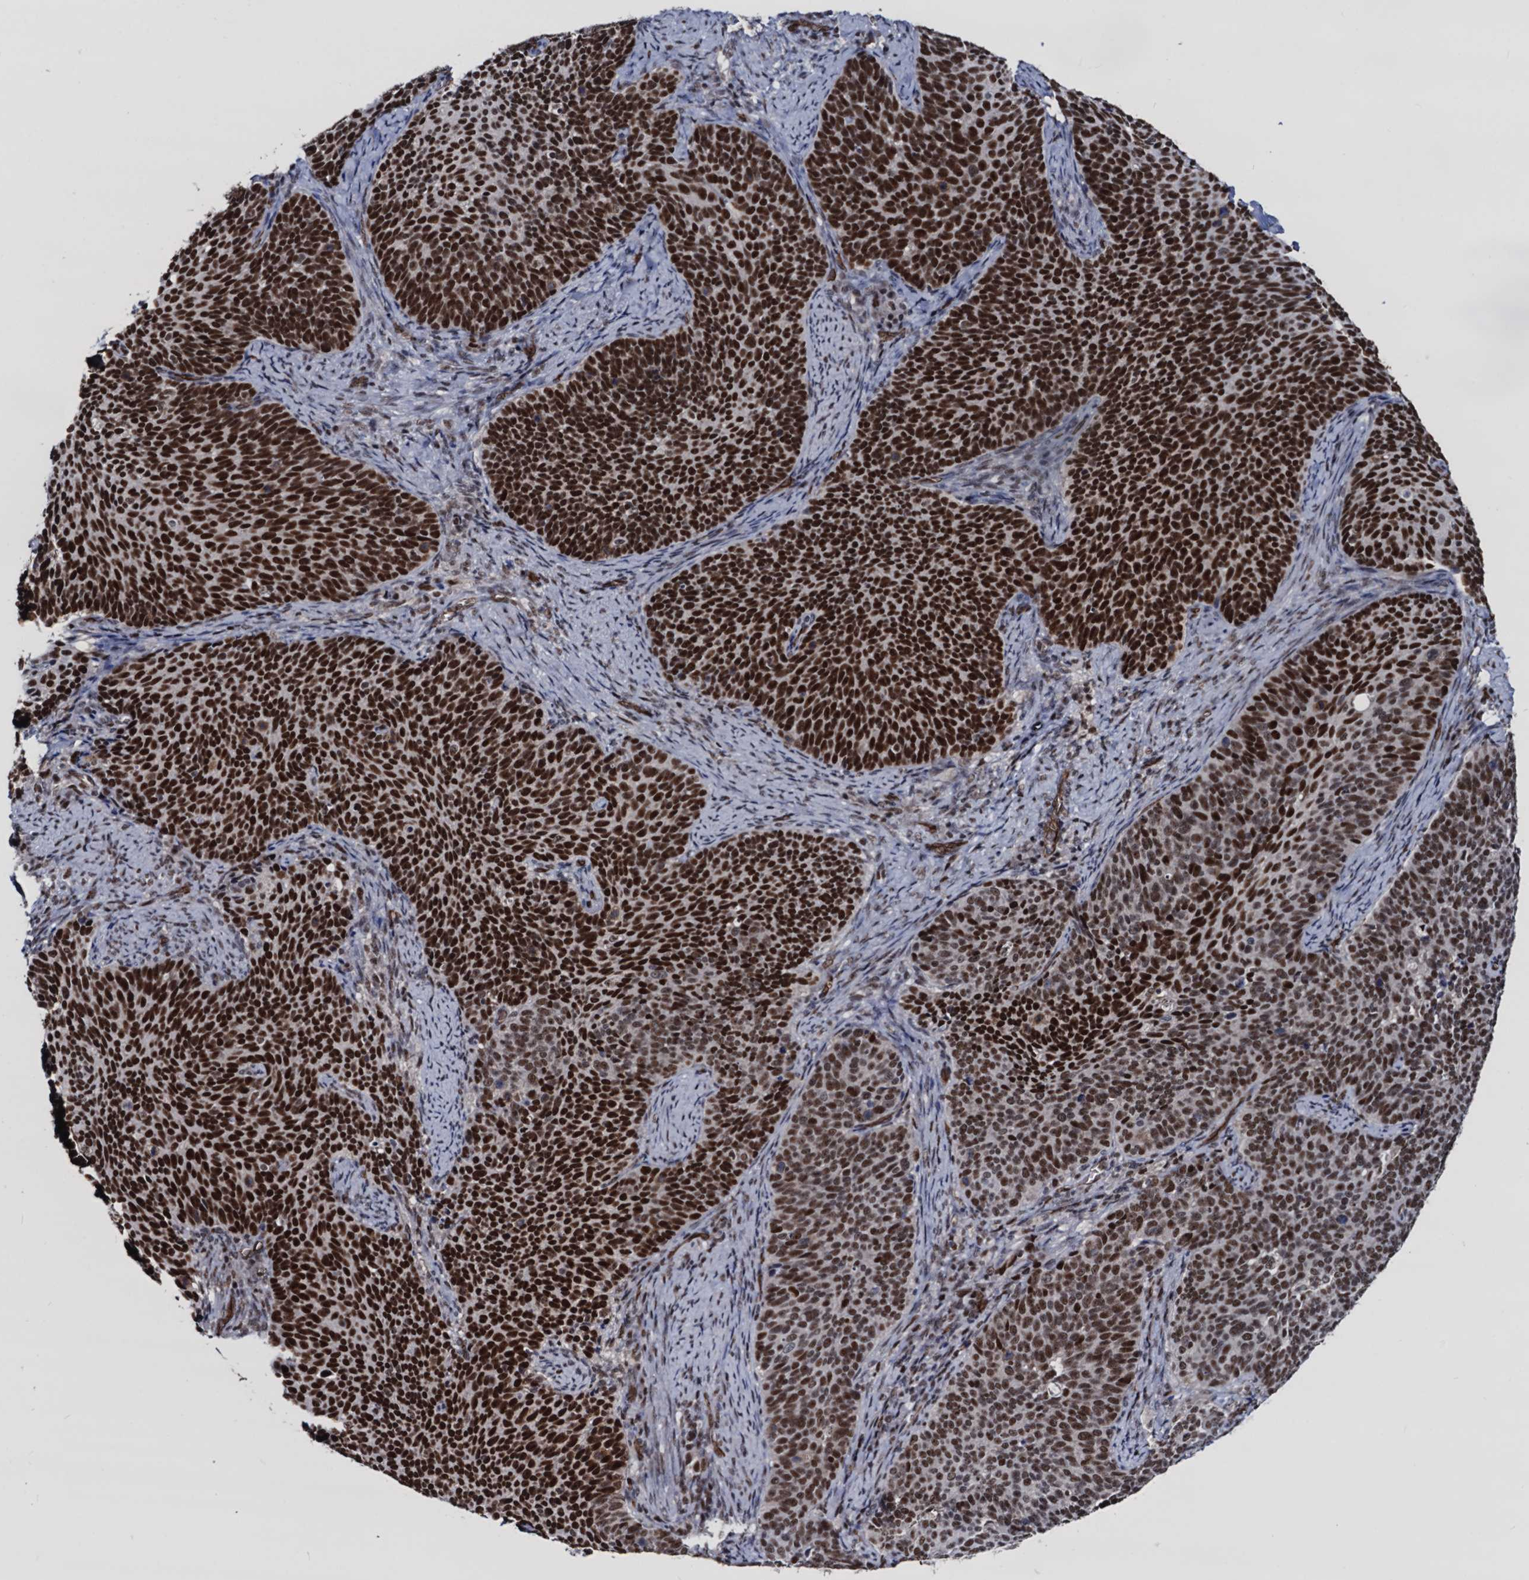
{"staining": {"intensity": "strong", "quantity": ">75%", "location": "nuclear"}, "tissue": "cervical cancer", "cell_type": "Tumor cells", "image_type": "cancer", "snomed": [{"axis": "morphology", "description": "Normal tissue, NOS"}, {"axis": "morphology", "description": "Squamous cell carcinoma, NOS"}, {"axis": "topography", "description": "Cervix"}], "caption": "Squamous cell carcinoma (cervical) was stained to show a protein in brown. There is high levels of strong nuclear expression in approximately >75% of tumor cells.", "gene": "GALNT11", "patient": {"sex": "female", "age": 39}}